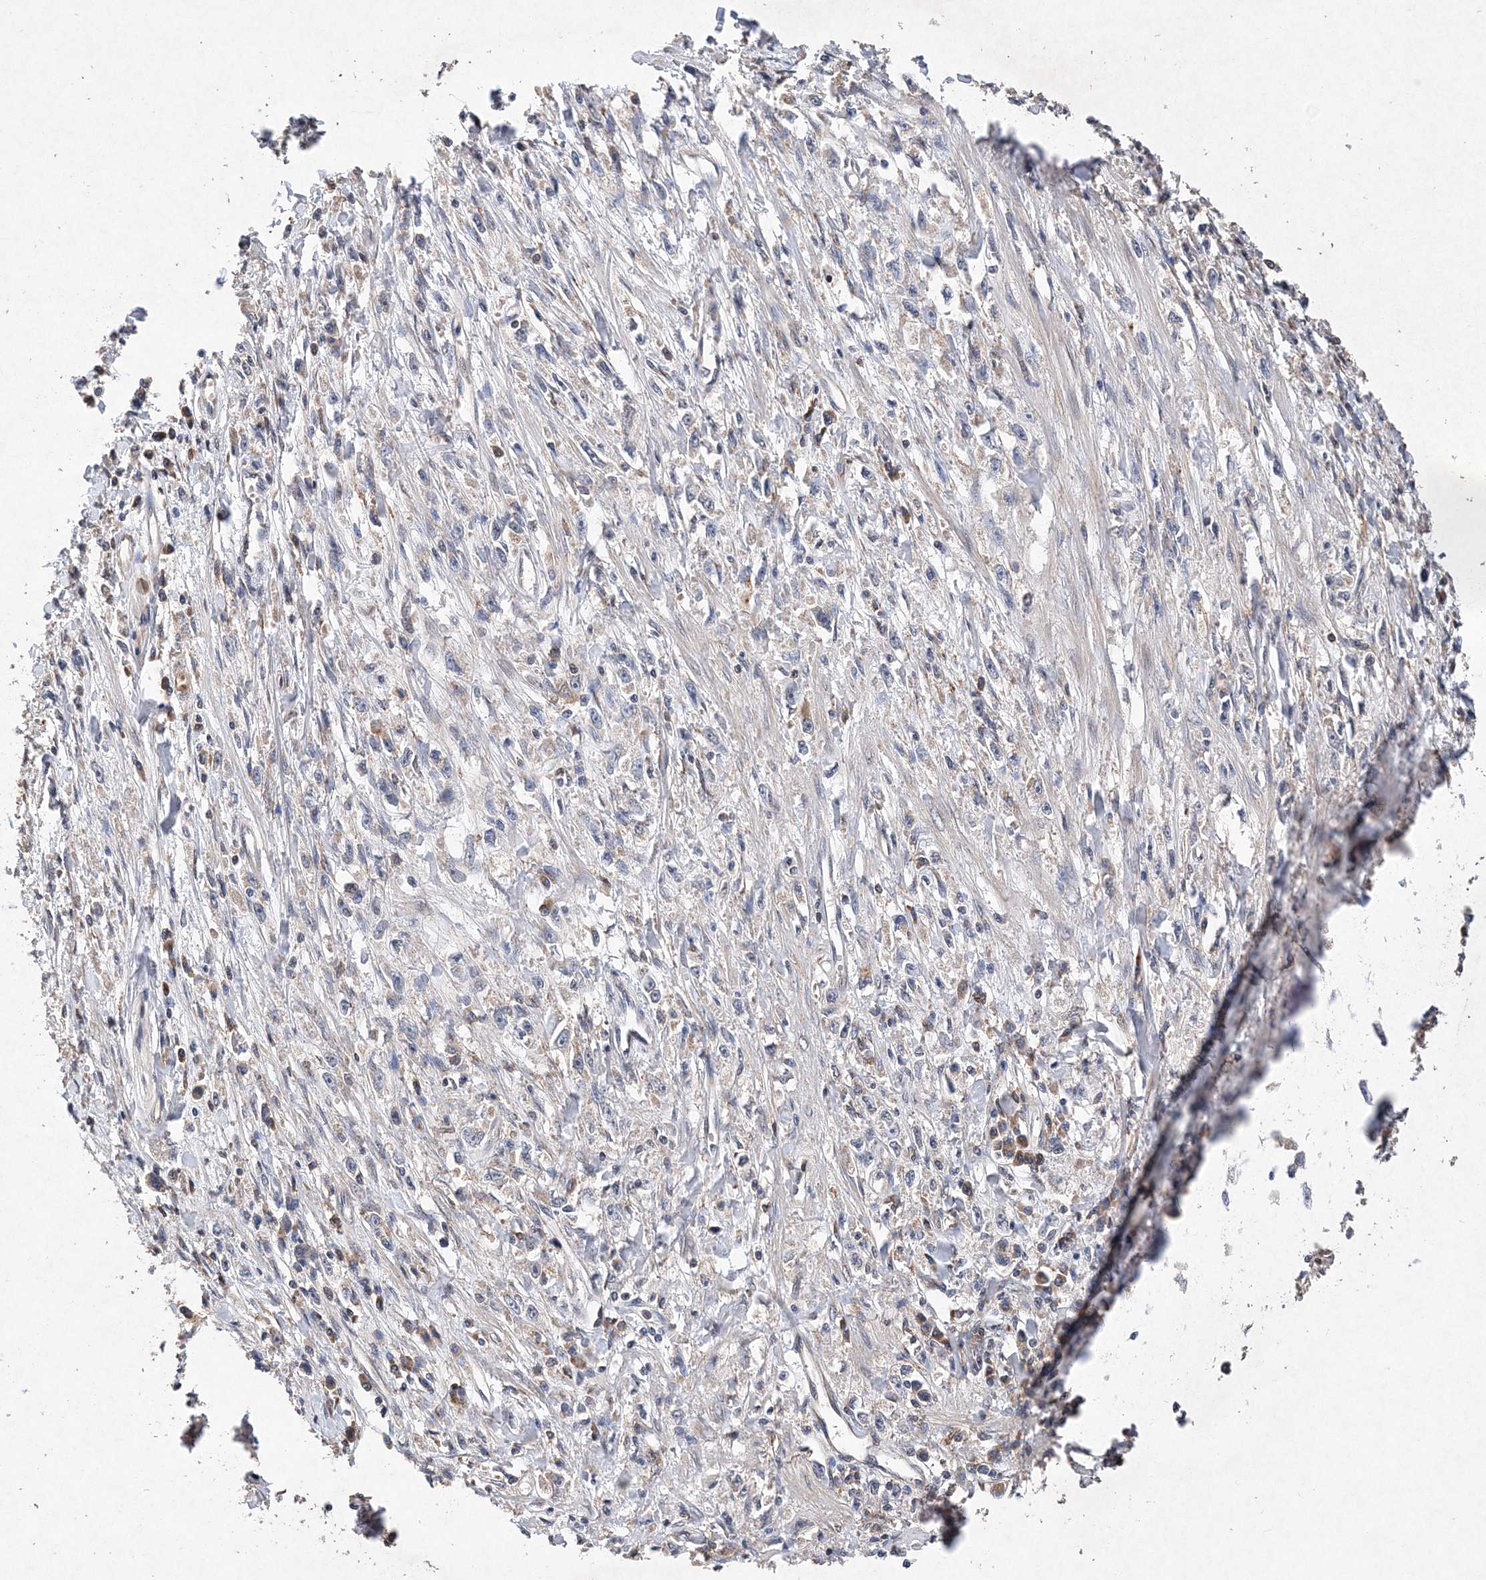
{"staining": {"intensity": "negative", "quantity": "none", "location": "none"}, "tissue": "stomach cancer", "cell_type": "Tumor cells", "image_type": "cancer", "snomed": [{"axis": "morphology", "description": "Adenocarcinoma, NOS"}, {"axis": "topography", "description": "Stomach"}], "caption": "Immunohistochemistry micrograph of human stomach adenocarcinoma stained for a protein (brown), which shows no positivity in tumor cells.", "gene": "PROSER1", "patient": {"sex": "female", "age": 59}}